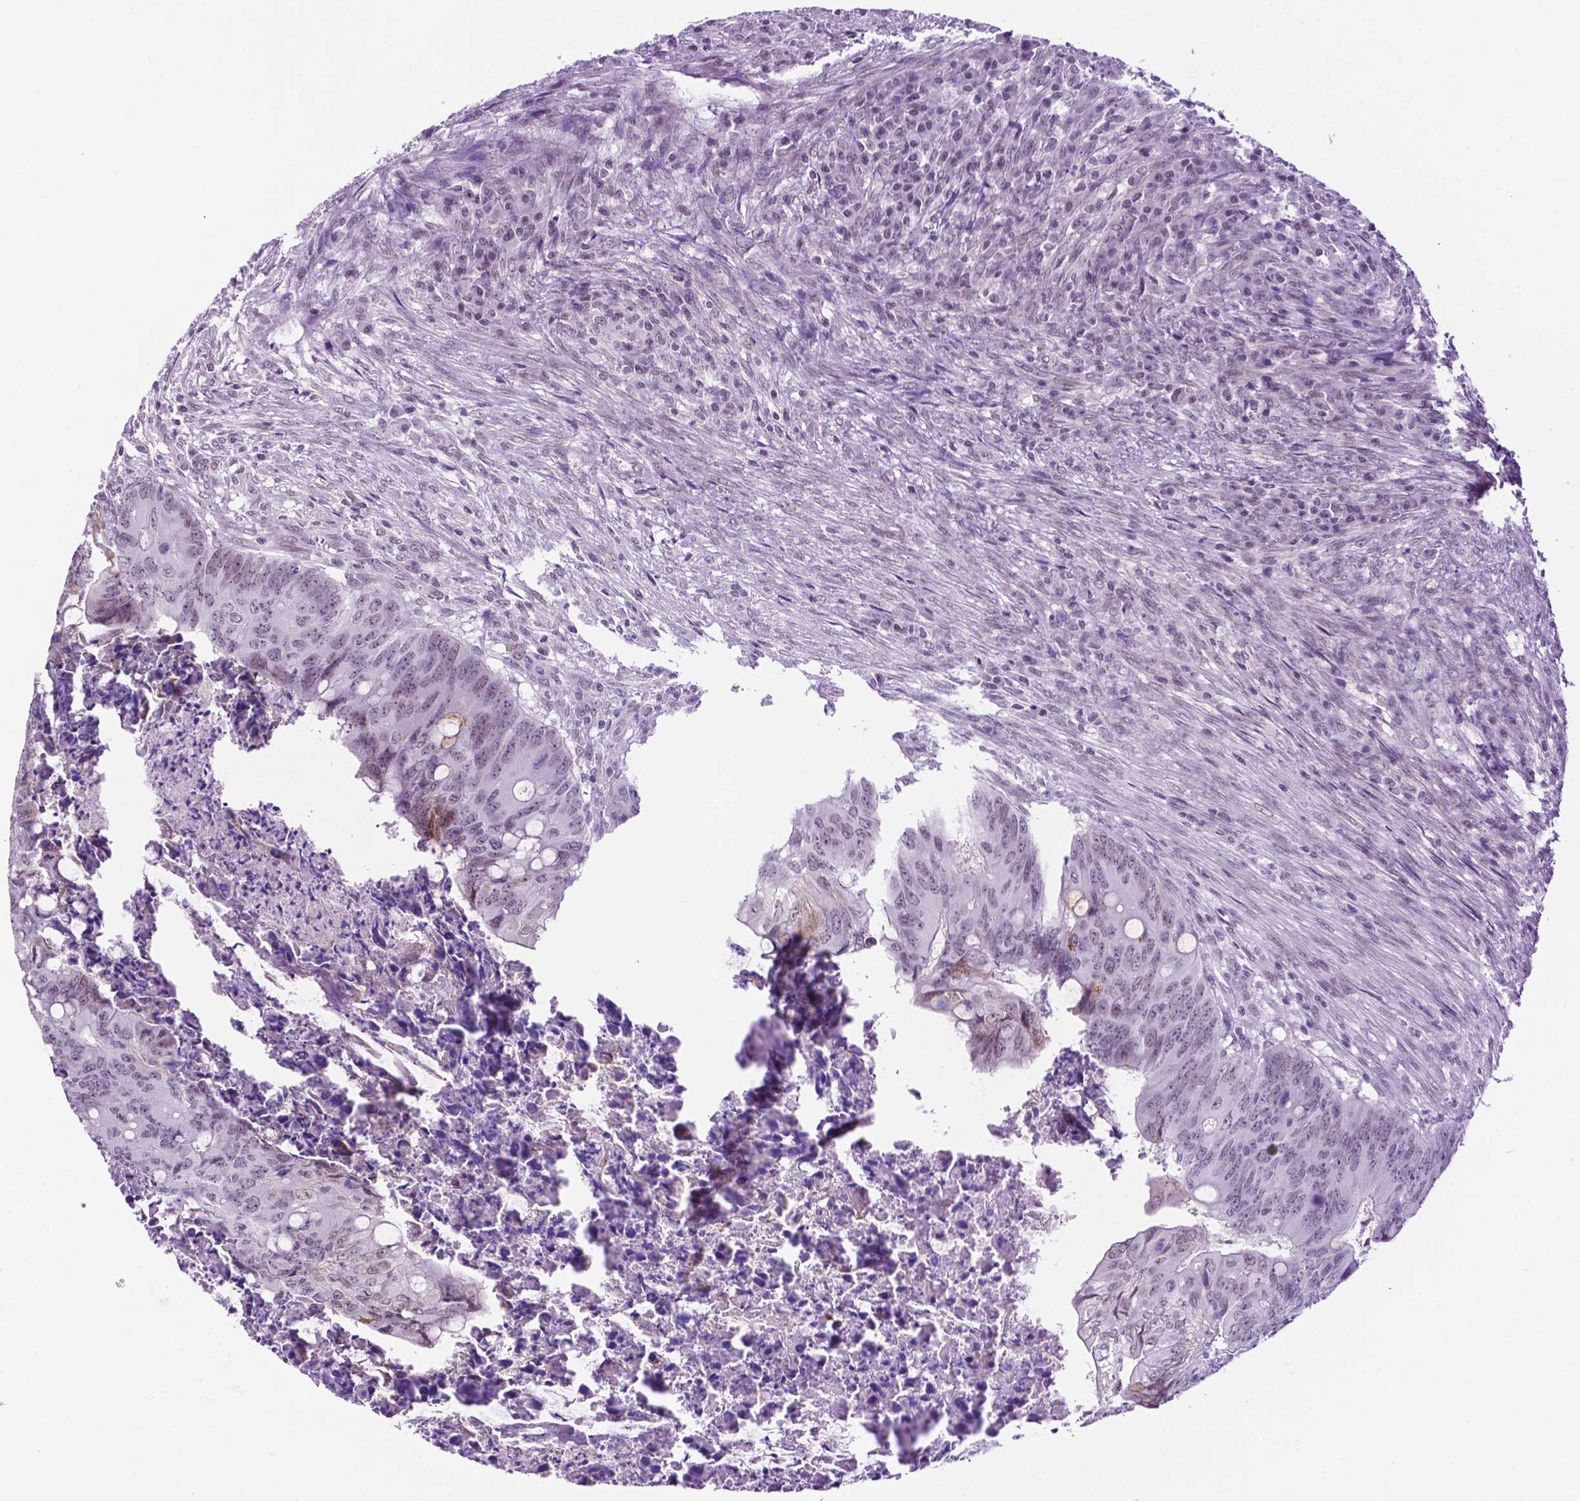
{"staining": {"intensity": "weak", "quantity": "<25%", "location": "nuclear"}, "tissue": "colorectal cancer", "cell_type": "Tumor cells", "image_type": "cancer", "snomed": [{"axis": "morphology", "description": "Adenocarcinoma, NOS"}, {"axis": "topography", "description": "Colon"}], "caption": "The photomicrograph reveals no staining of tumor cells in colorectal cancer. (IHC, brightfield microscopy, high magnification).", "gene": "TACSTD2", "patient": {"sex": "female", "age": 74}}